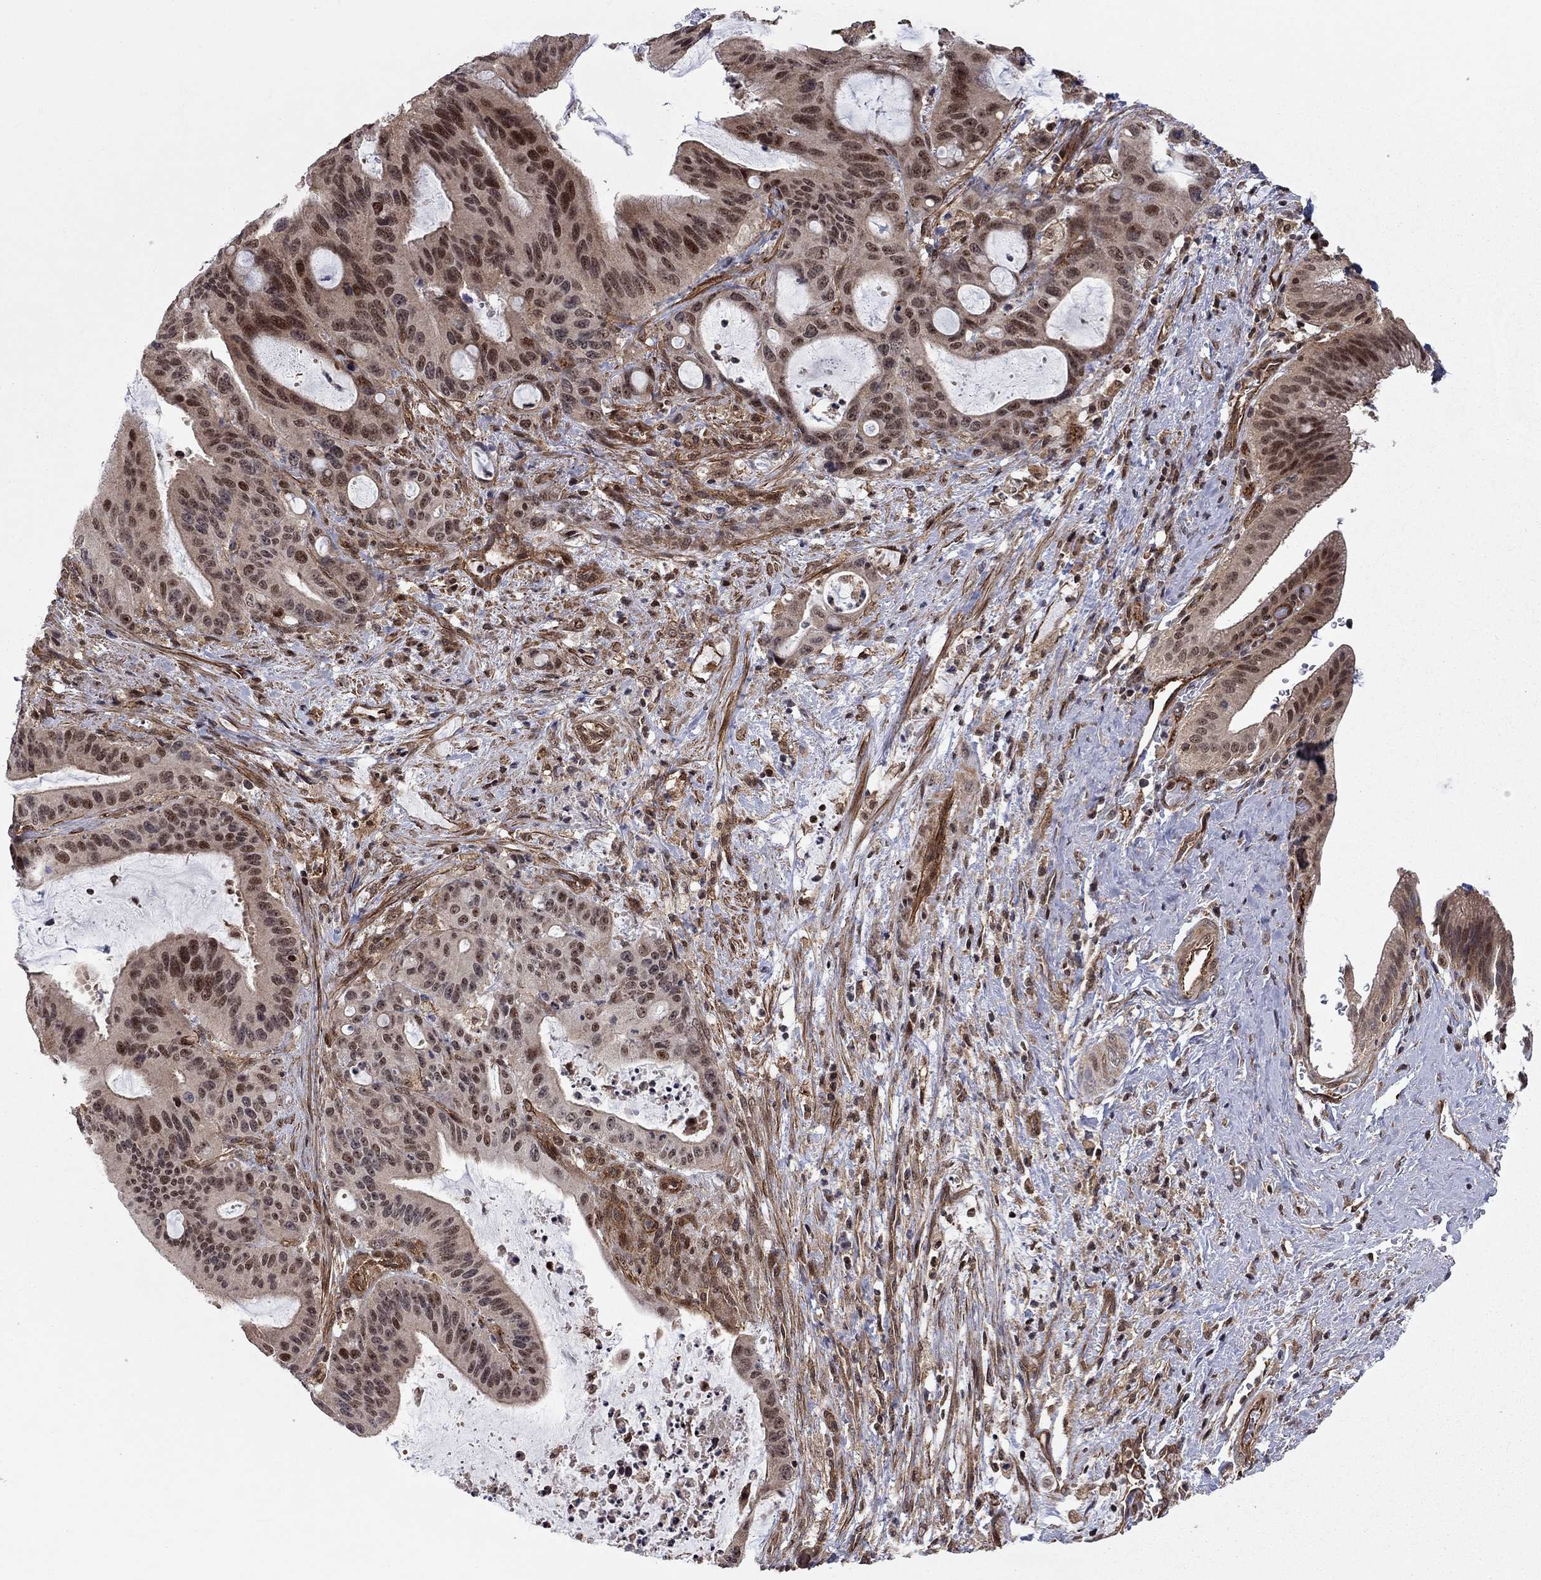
{"staining": {"intensity": "moderate", "quantity": "<25%", "location": "cytoplasmic/membranous,nuclear"}, "tissue": "liver cancer", "cell_type": "Tumor cells", "image_type": "cancer", "snomed": [{"axis": "morphology", "description": "Cholangiocarcinoma"}, {"axis": "topography", "description": "Liver"}], "caption": "Immunohistochemistry of cholangiocarcinoma (liver) exhibits low levels of moderate cytoplasmic/membranous and nuclear expression in approximately <25% of tumor cells. (brown staining indicates protein expression, while blue staining denotes nuclei).", "gene": "TDP1", "patient": {"sex": "female", "age": 73}}